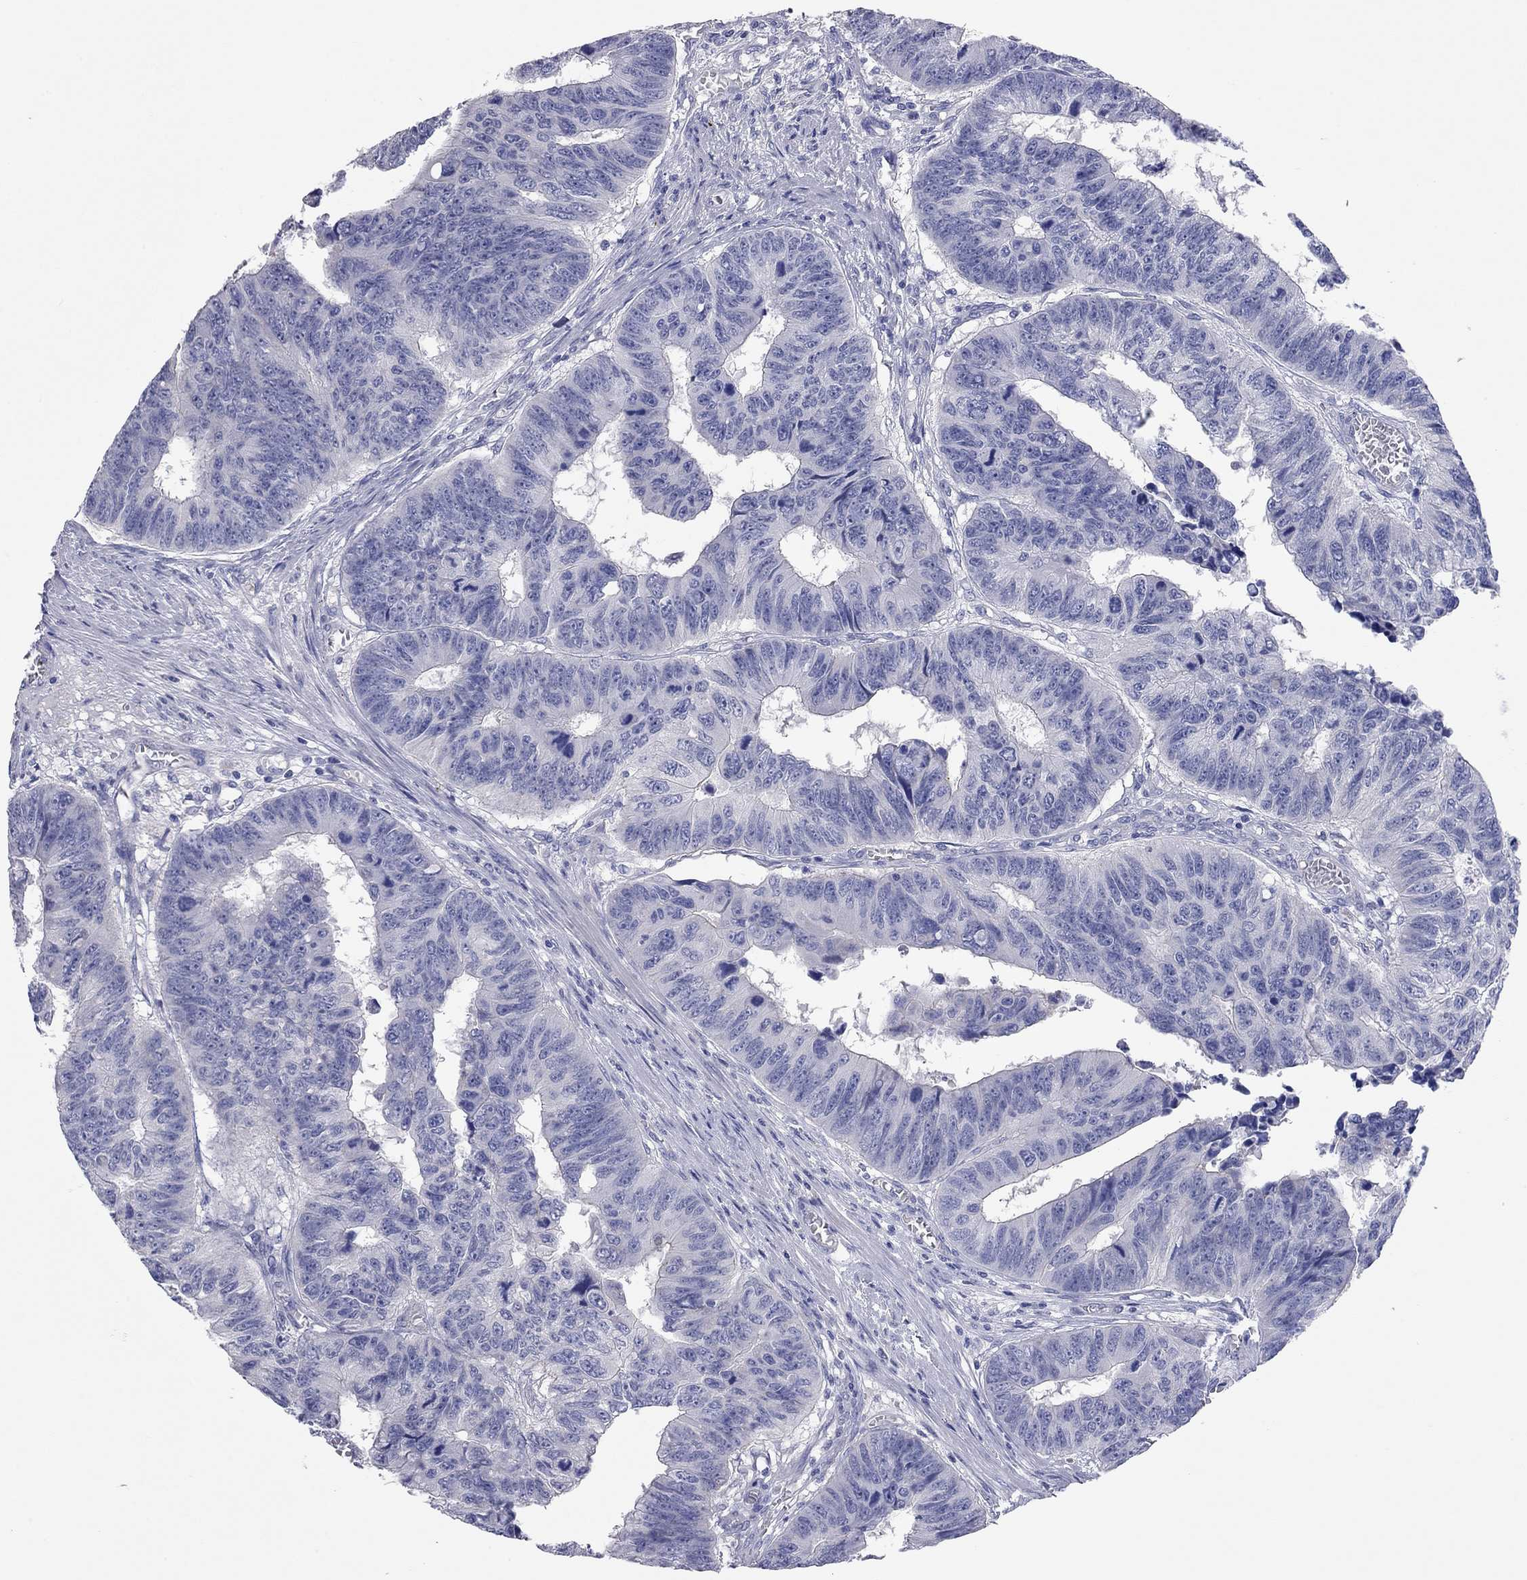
{"staining": {"intensity": "negative", "quantity": "none", "location": "none"}, "tissue": "colorectal cancer", "cell_type": "Tumor cells", "image_type": "cancer", "snomed": [{"axis": "morphology", "description": "Adenocarcinoma, NOS"}, {"axis": "topography", "description": "Rectum"}], "caption": "This is an IHC micrograph of adenocarcinoma (colorectal). There is no staining in tumor cells.", "gene": "KCNB1", "patient": {"sex": "female", "age": 85}}